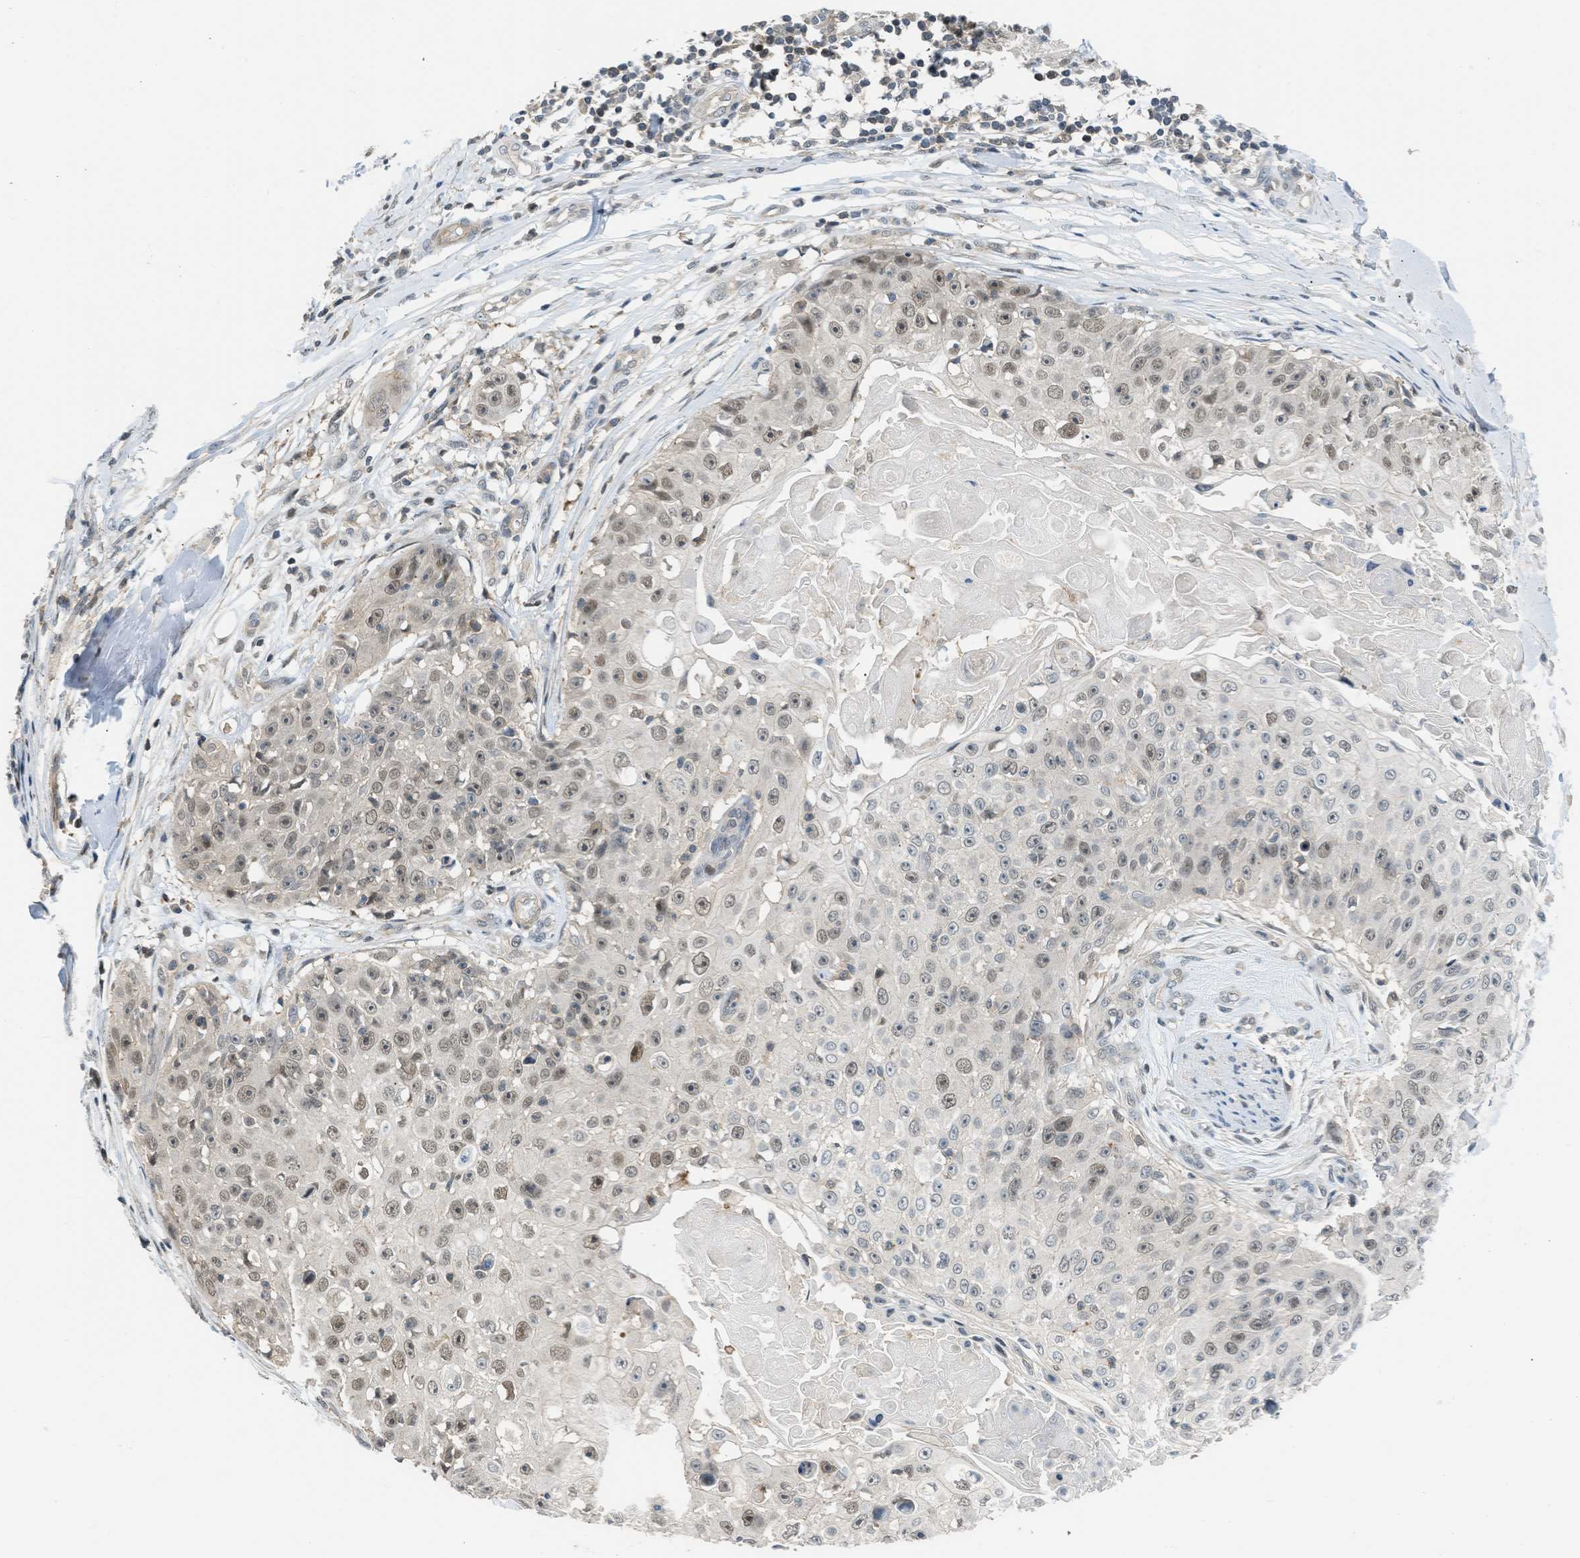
{"staining": {"intensity": "weak", "quantity": "25%-75%", "location": "nuclear"}, "tissue": "skin cancer", "cell_type": "Tumor cells", "image_type": "cancer", "snomed": [{"axis": "morphology", "description": "Squamous cell carcinoma, NOS"}, {"axis": "topography", "description": "Skin"}], "caption": "DAB (3,3'-diaminobenzidine) immunohistochemical staining of human skin cancer demonstrates weak nuclear protein expression in approximately 25%-75% of tumor cells.", "gene": "TTBK2", "patient": {"sex": "male", "age": 86}}